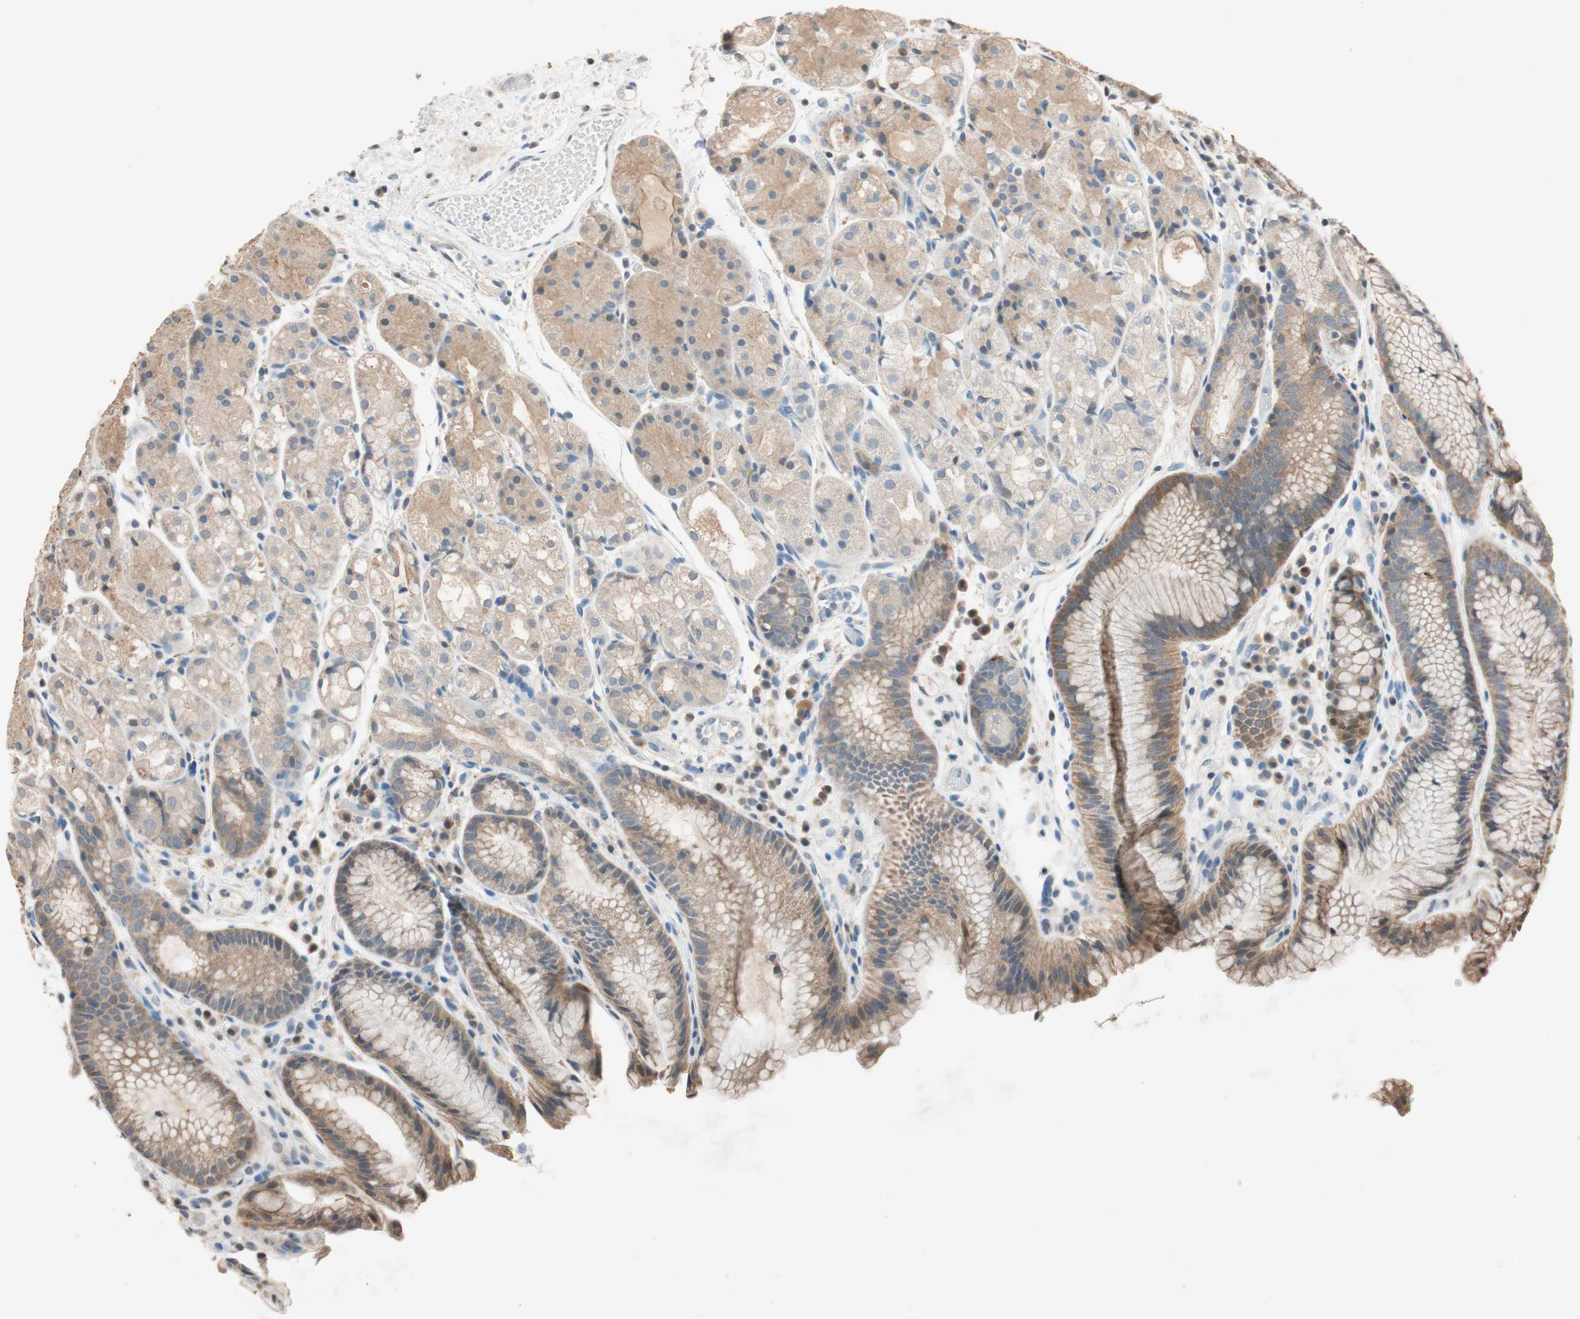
{"staining": {"intensity": "weak", "quantity": ">75%", "location": "cytoplasmic/membranous"}, "tissue": "stomach", "cell_type": "Glandular cells", "image_type": "normal", "snomed": [{"axis": "morphology", "description": "Normal tissue, NOS"}, {"axis": "topography", "description": "Stomach, upper"}], "caption": "Glandular cells display weak cytoplasmic/membranous staining in about >75% of cells in unremarkable stomach.", "gene": "SERPINB5", "patient": {"sex": "male", "age": 72}}